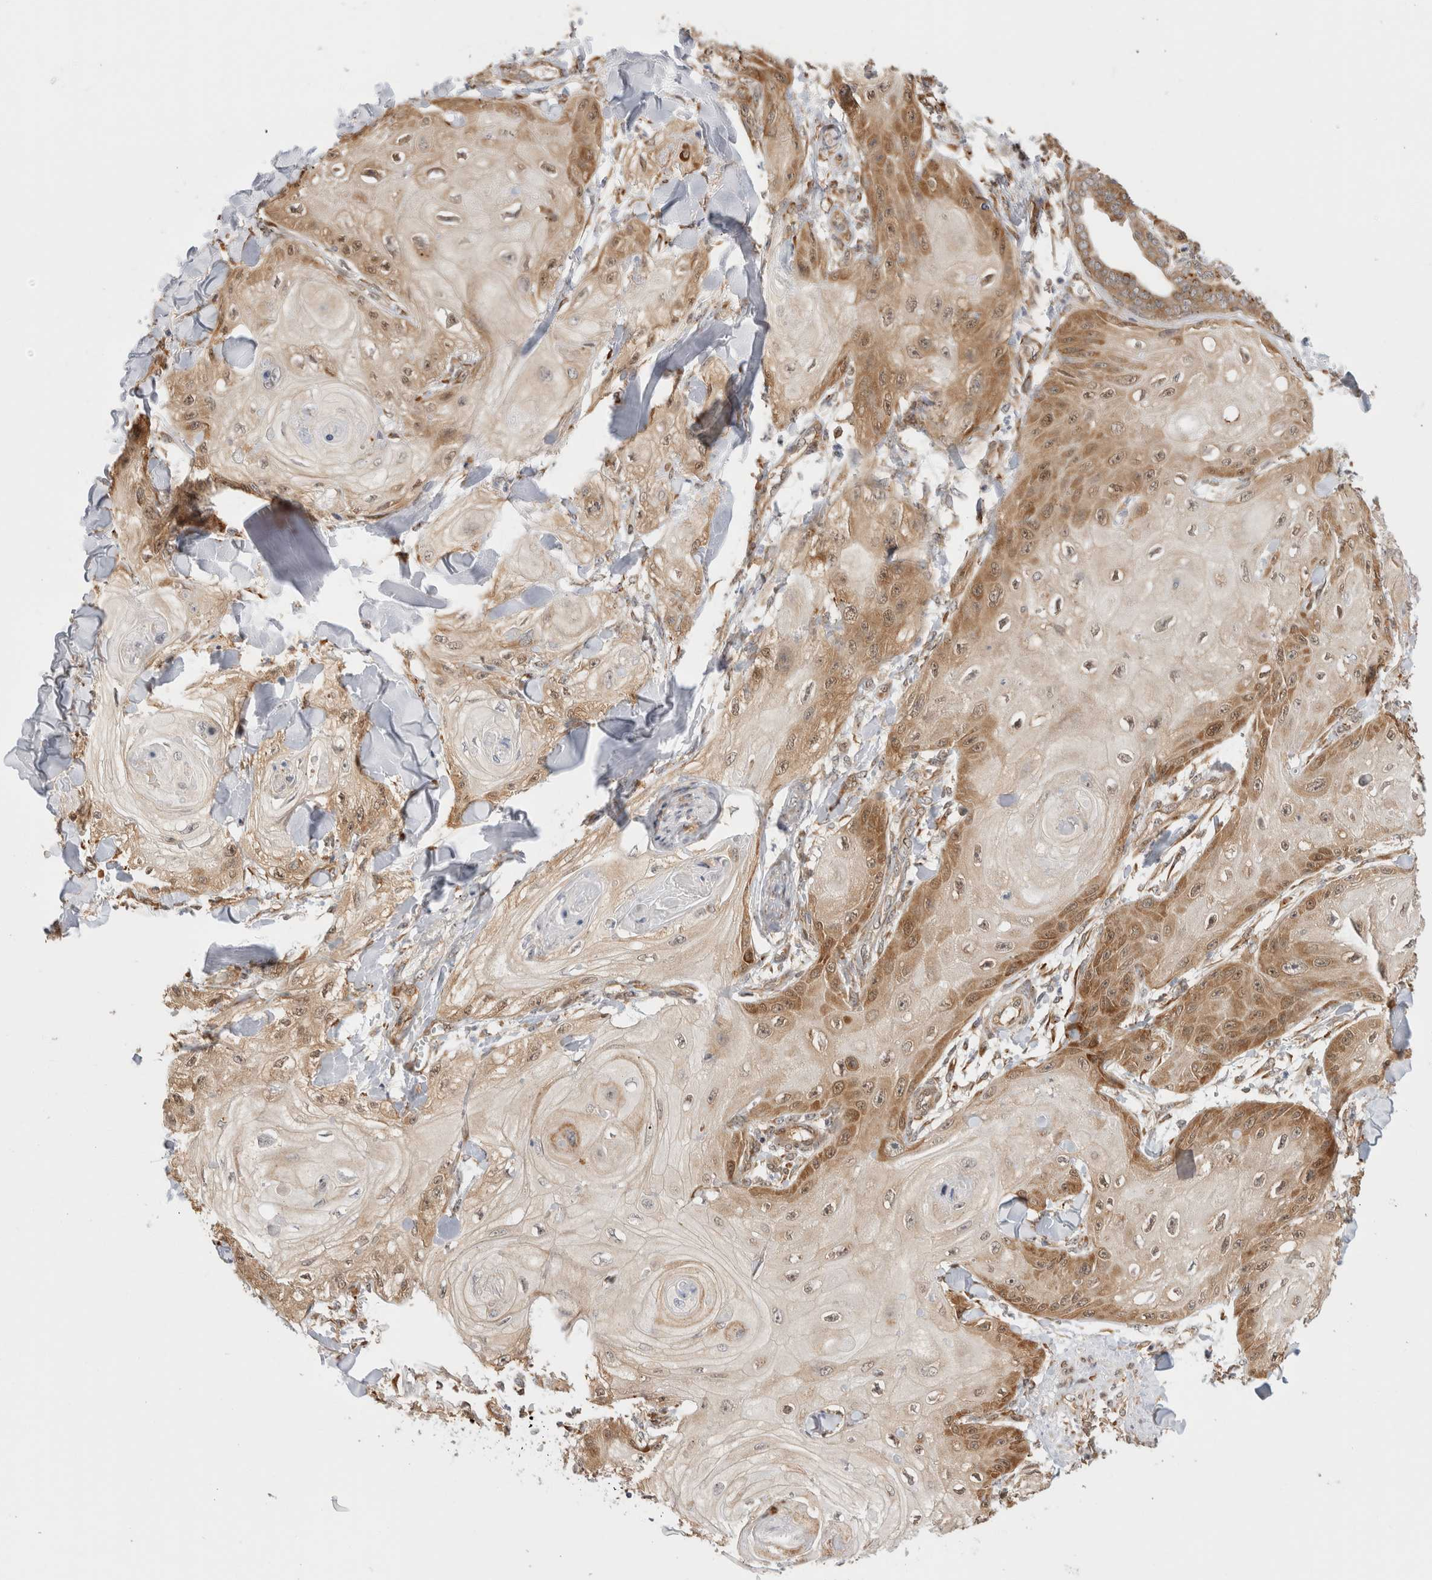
{"staining": {"intensity": "moderate", "quantity": "25%-75%", "location": "cytoplasmic/membranous,nuclear"}, "tissue": "skin cancer", "cell_type": "Tumor cells", "image_type": "cancer", "snomed": [{"axis": "morphology", "description": "Squamous cell carcinoma, NOS"}, {"axis": "topography", "description": "Skin"}], "caption": "A brown stain labels moderate cytoplasmic/membranous and nuclear positivity of a protein in squamous cell carcinoma (skin) tumor cells.", "gene": "ACTL9", "patient": {"sex": "male", "age": 74}}